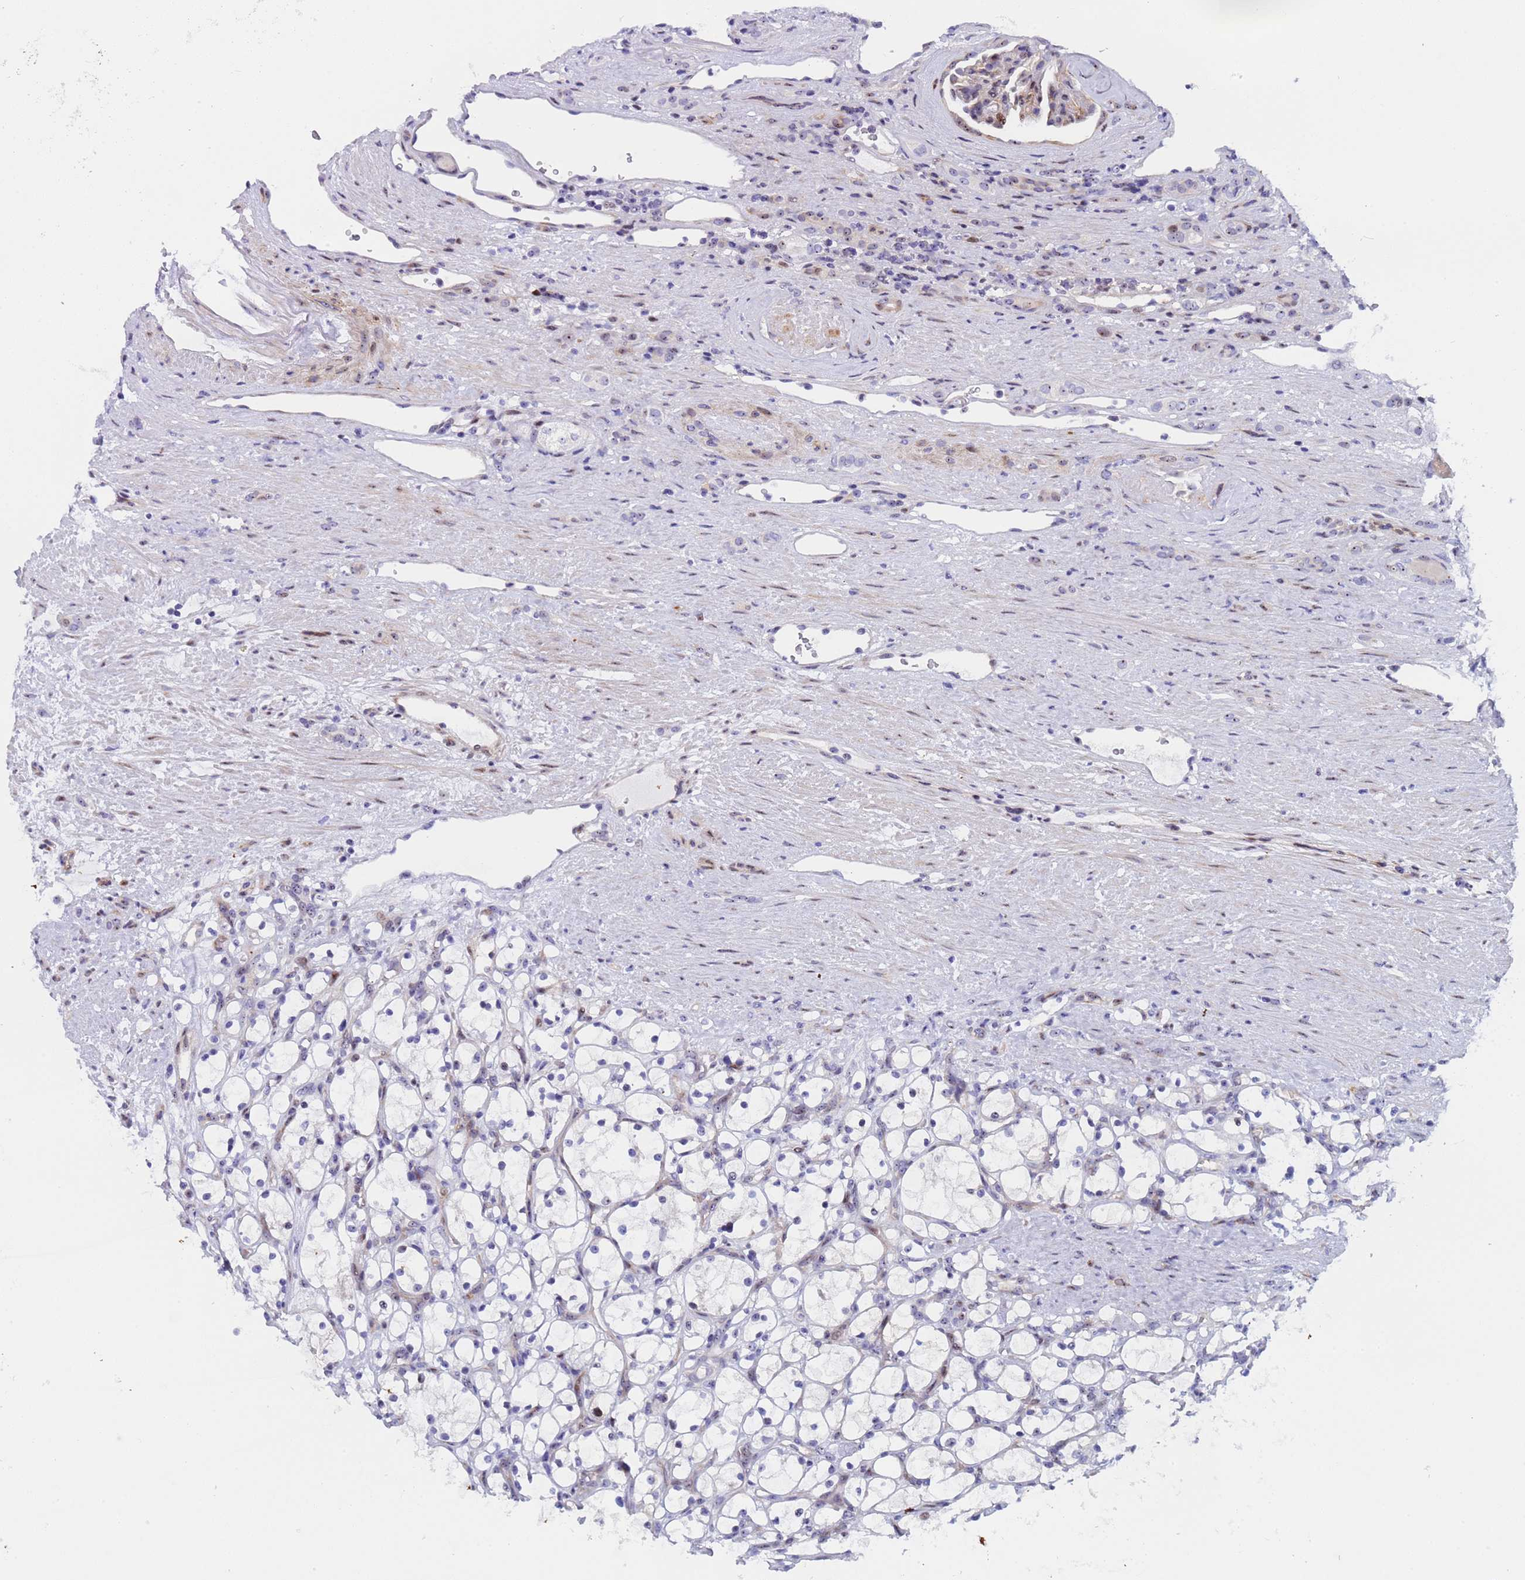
{"staining": {"intensity": "negative", "quantity": "none", "location": "none"}, "tissue": "renal cancer", "cell_type": "Tumor cells", "image_type": "cancer", "snomed": [{"axis": "morphology", "description": "Adenocarcinoma, NOS"}, {"axis": "topography", "description": "Kidney"}], "caption": "The histopathology image shows no significant staining in tumor cells of adenocarcinoma (renal).", "gene": "POP5", "patient": {"sex": "female", "age": 69}}